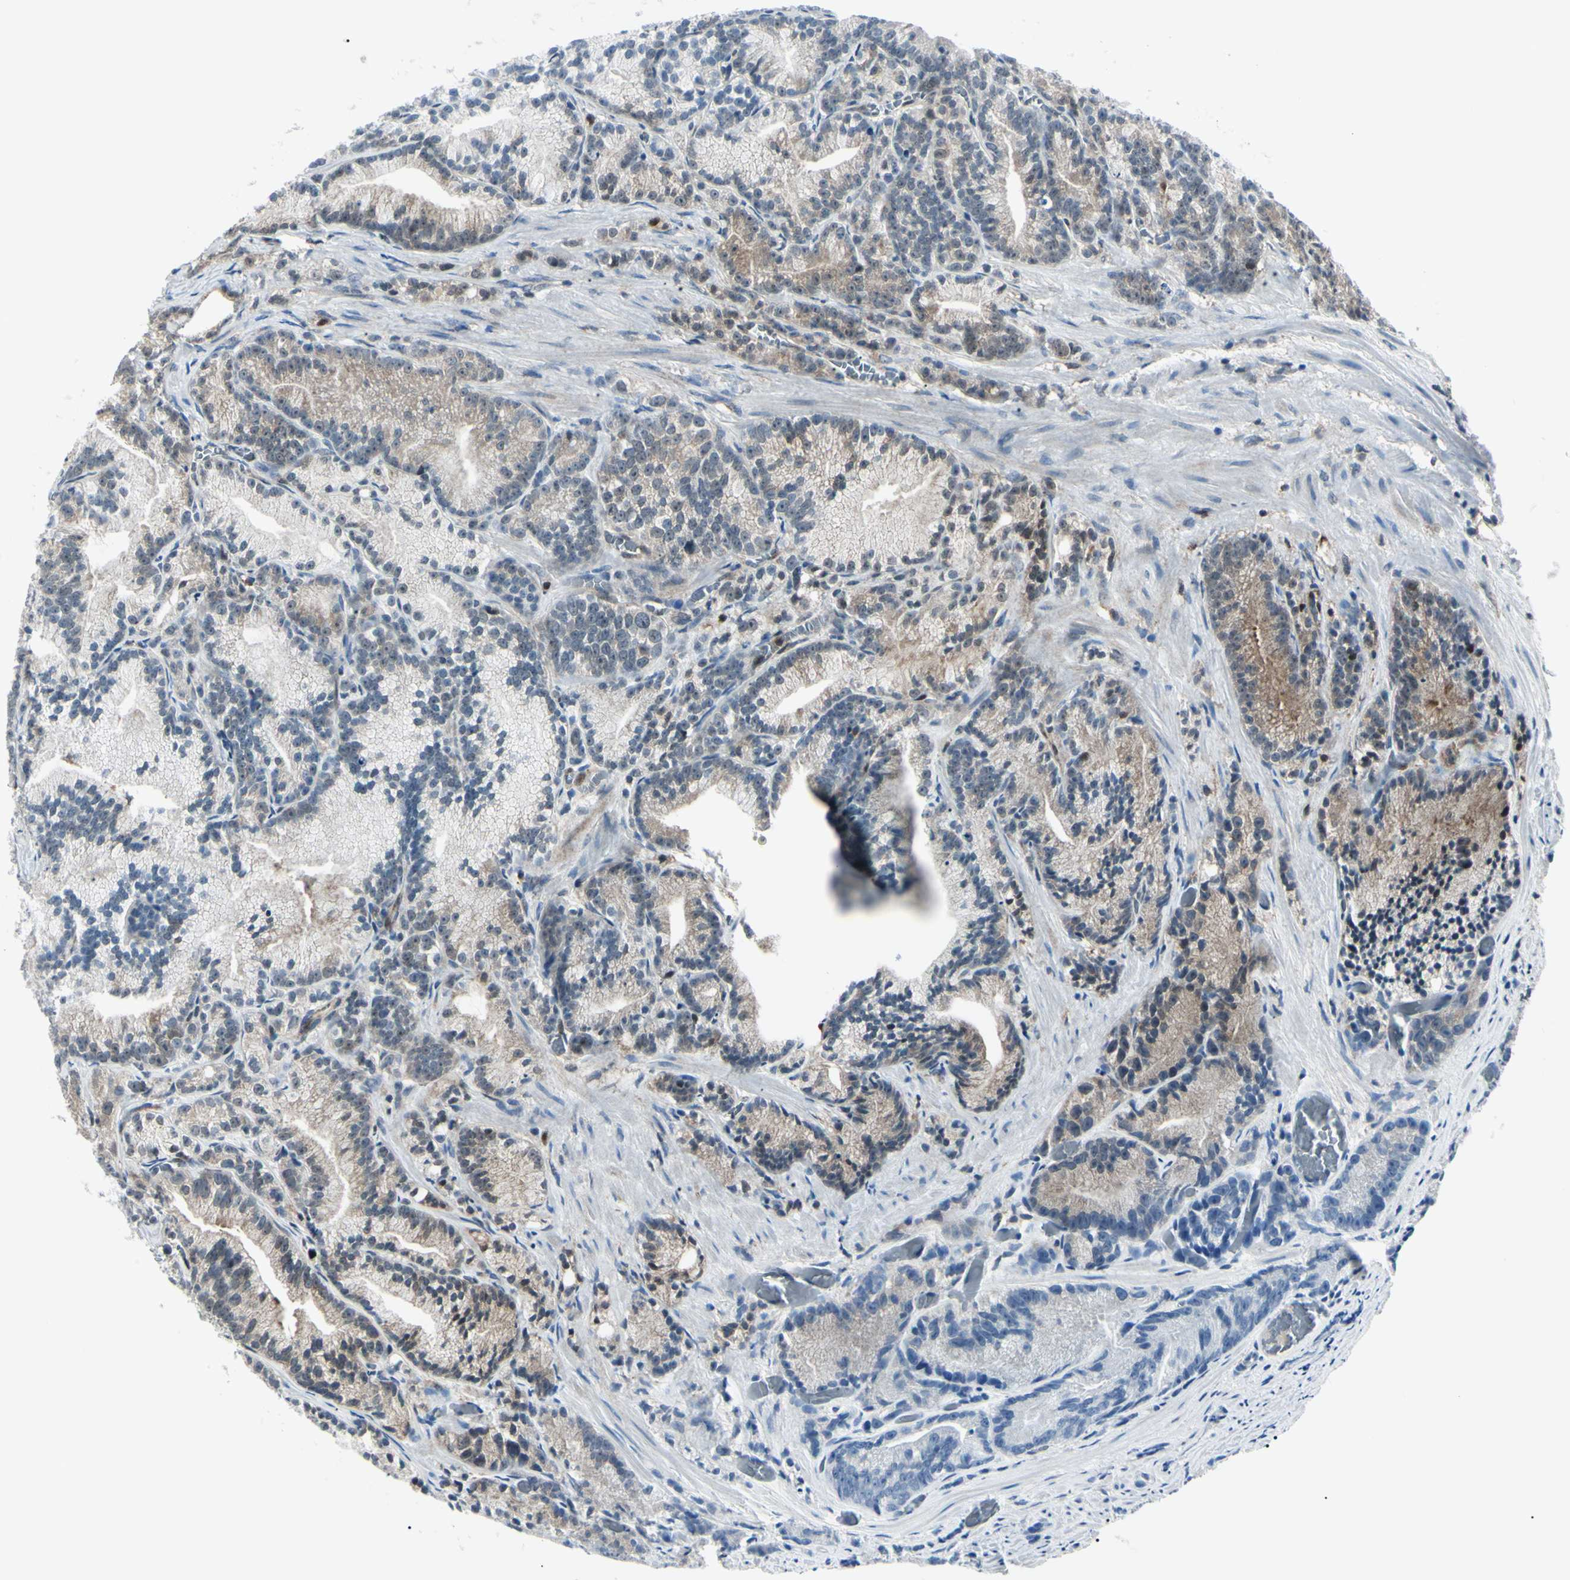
{"staining": {"intensity": "moderate", "quantity": "25%-75%", "location": "cytoplasmic/membranous,nuclear"}, "tissue": "prostate cancer", "cell_type": "Tumor cells", "image_type": "cancer", "snomed": [{"axis": "morphology", "description": "Adenocarcinoma, Low grade"}, {"axis": "topography", "description": "Prostate"}], "caption": "Immunohistochemical staining of prostate cancer (low-grade adenocarcinoma) reveals moderate cytoplasmic/membranous and nuclear protein expression in about 25%-75% of tumor cells.", "gene": "PGK1", "patient": {"sex": "male", "age": 89}}